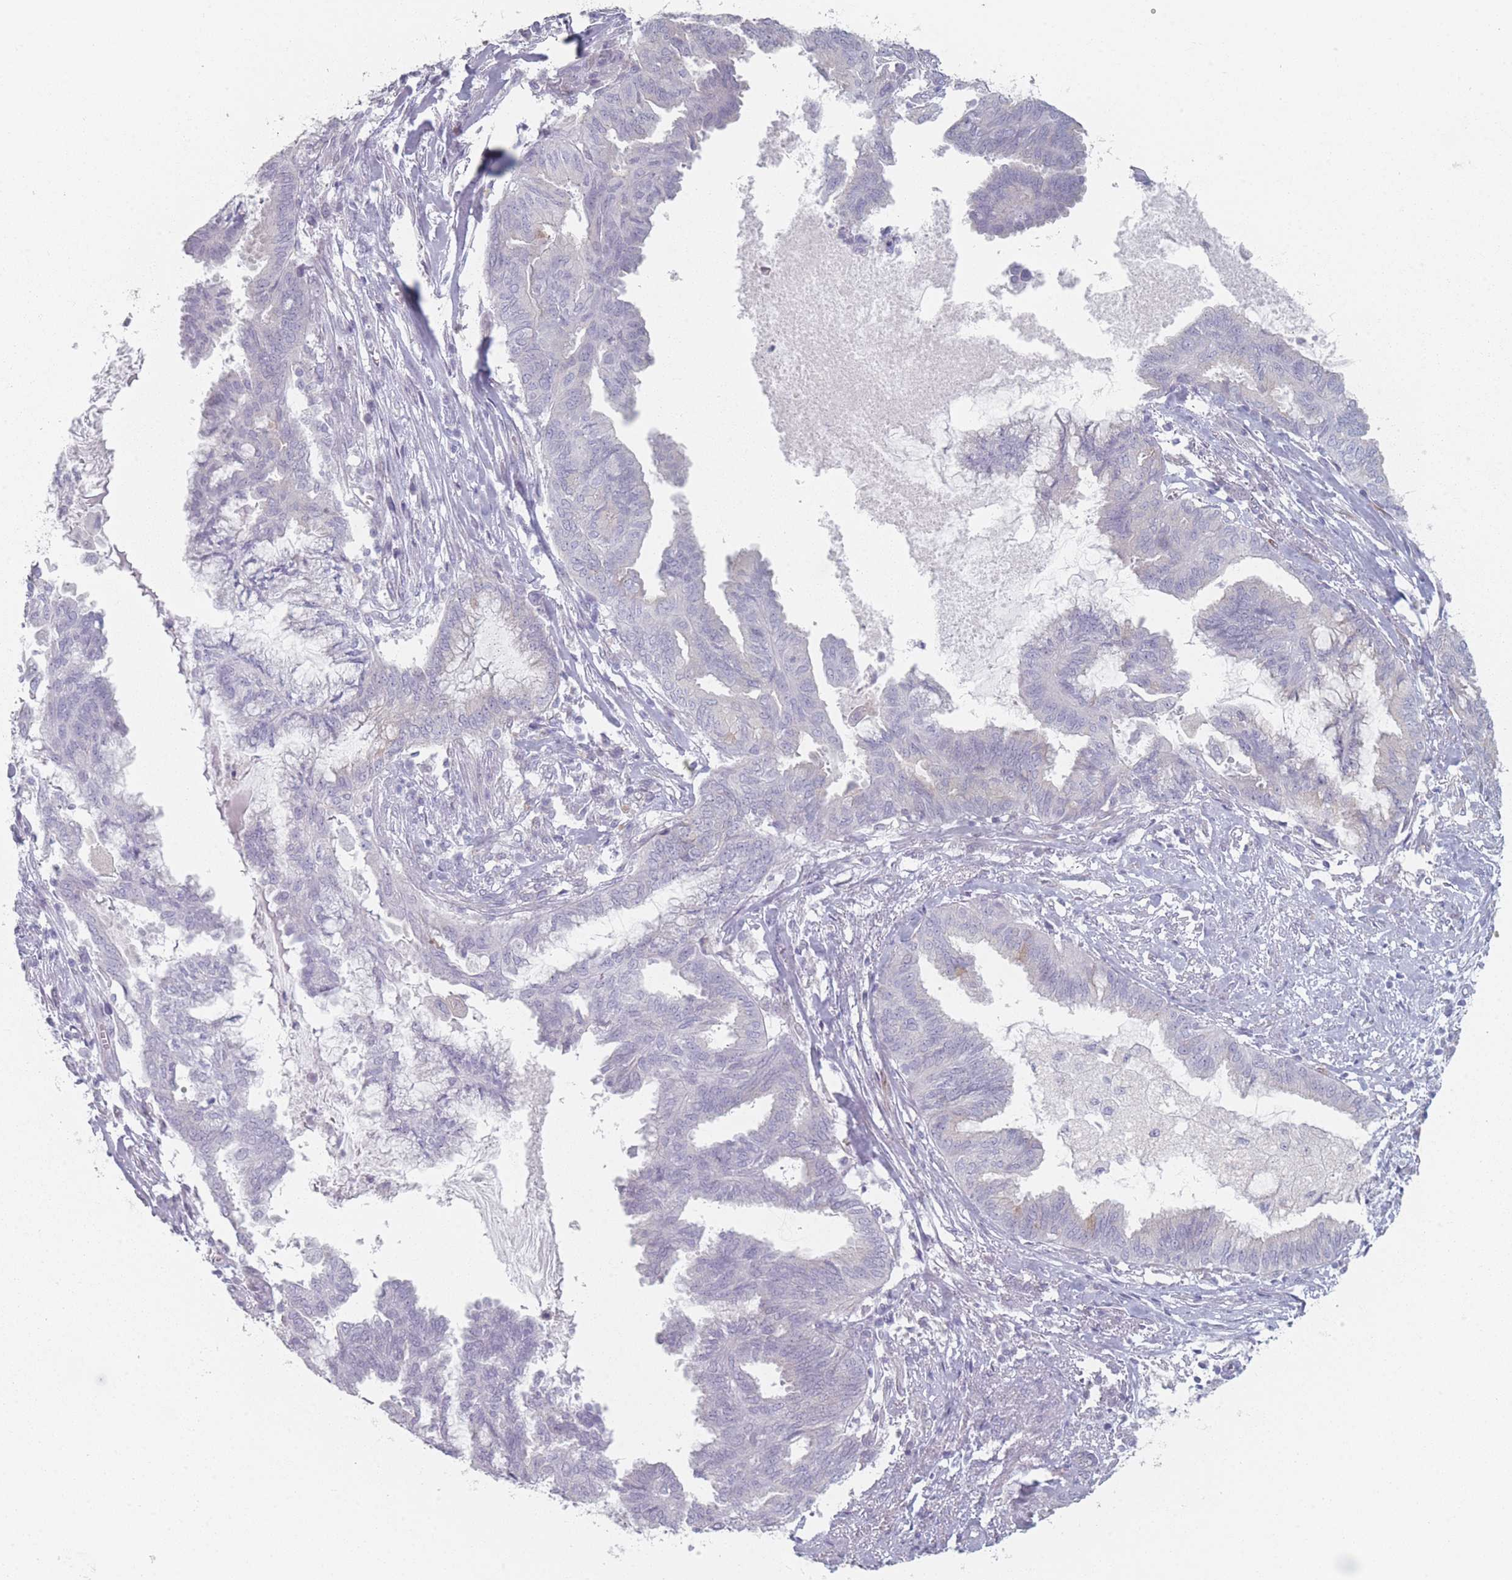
{"staining": {"intensity": "negative", "quantity": "none", "location": "none"}, "tissue": "endometrial cancer", "cell_type": "Tumor cells", "image_type": "cancer", "snomed": [{"axis": "morphology", "description": "Adenocarcinoma, NOS"}, {"axis": "topography", "description": "Endometrium"}], "caption": "Tumor cells show no significant positivity in endometrial adenocarcinoma.", "gene": "RNF4", "patient": {"sex": "female", "age": 86}}